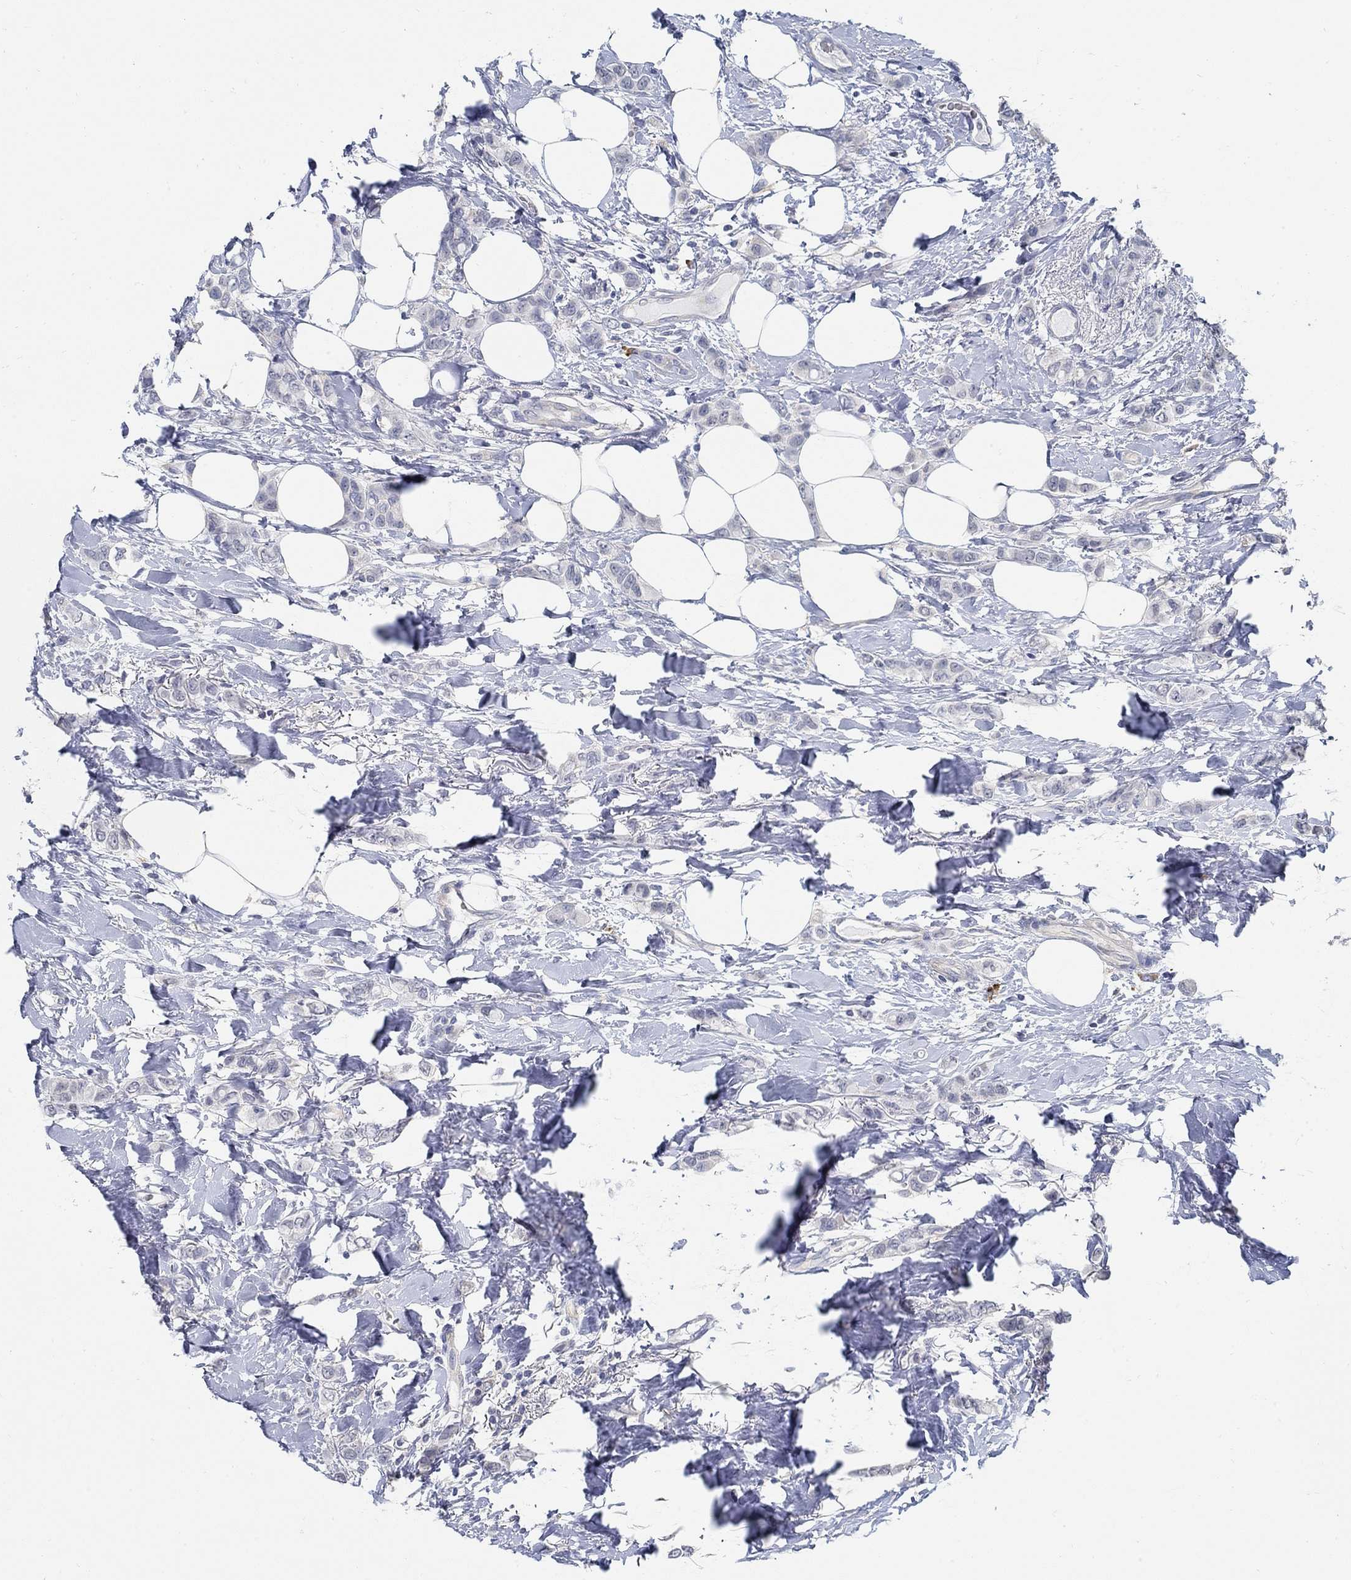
{"staining": {"intensity": "negative", "quantity": "none", "location": "none"}, "tissue": "breast cancer", "cell_type": "Tumor cells", "image_type": "cancer", "snomed": [{"axis": "morphology", "description": "Lobular carcinoma"}, {"axis": "topography", "description": "Breast"}], "caption": "An immunohistochemistry (IHC) micrograph of lobular carcinoma (breast) is shown. There is no staining in tumor cells of lobular carcinoma (breast).", "gene": "PCDH11X", "patient": {"sex": "female", "age": 66}}